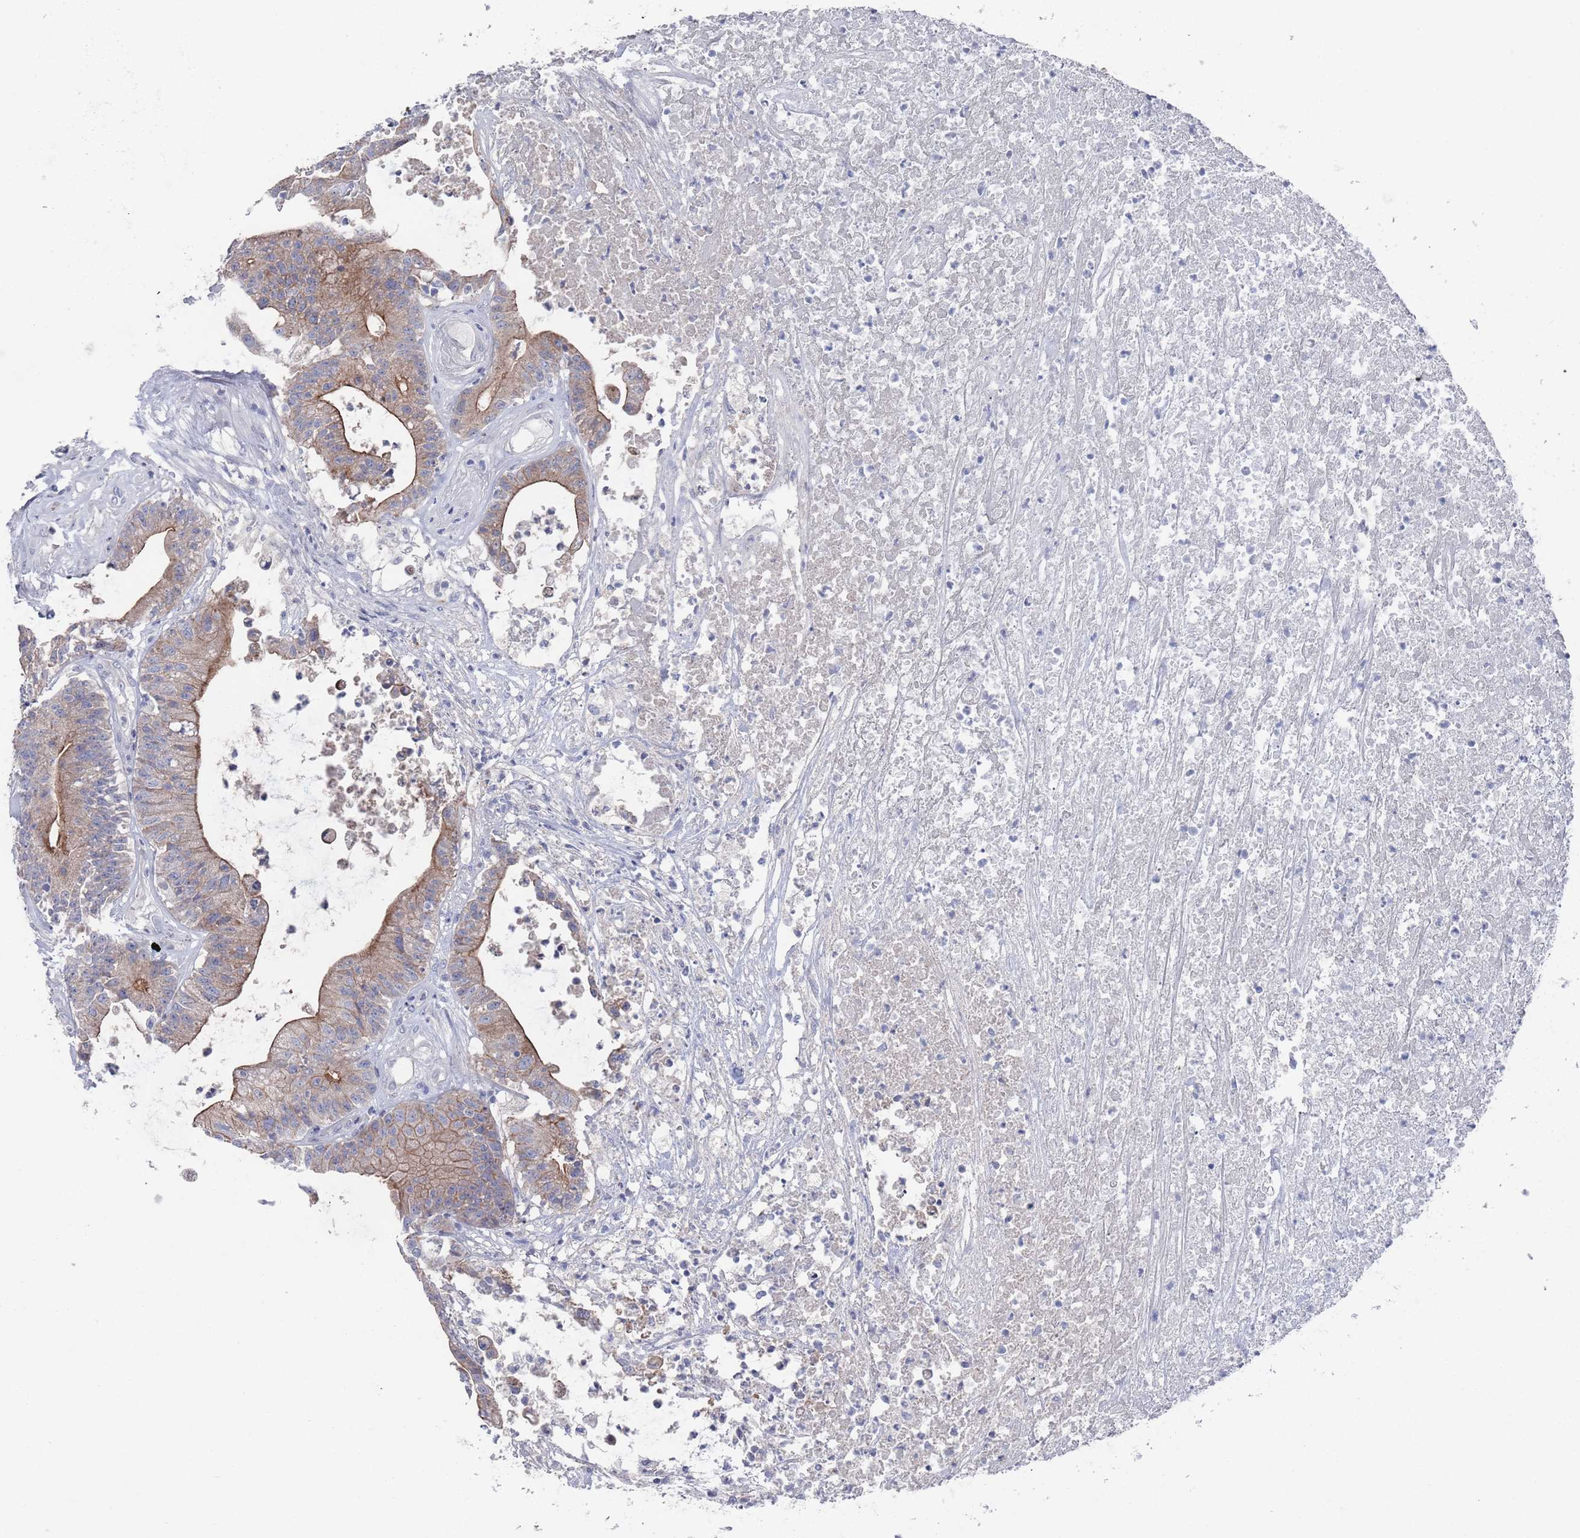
{"staining": {"intensity": "moderate", "quantity": "25%-75%", "location": "cytoplasmic/membranous"}, "tissue": "colorectal cancer", "cell_type": "Tumor cells", "image_type": "cancer", "snomed": [{"axis": "morphology", "description": "Adenocarcinoma, NOS"}, {"axis": "topography", "description": "Colon"}], "caption": "This is a photomicrograph of immunohistochemistry (IHC) staining of colorectal cancer (adenocarcinoma), which shows moderate positivity in the cytoplasmic/membranous of tumor cells.", "gene": "PROM2", "patient": {"sex": "female", "age": 84}}